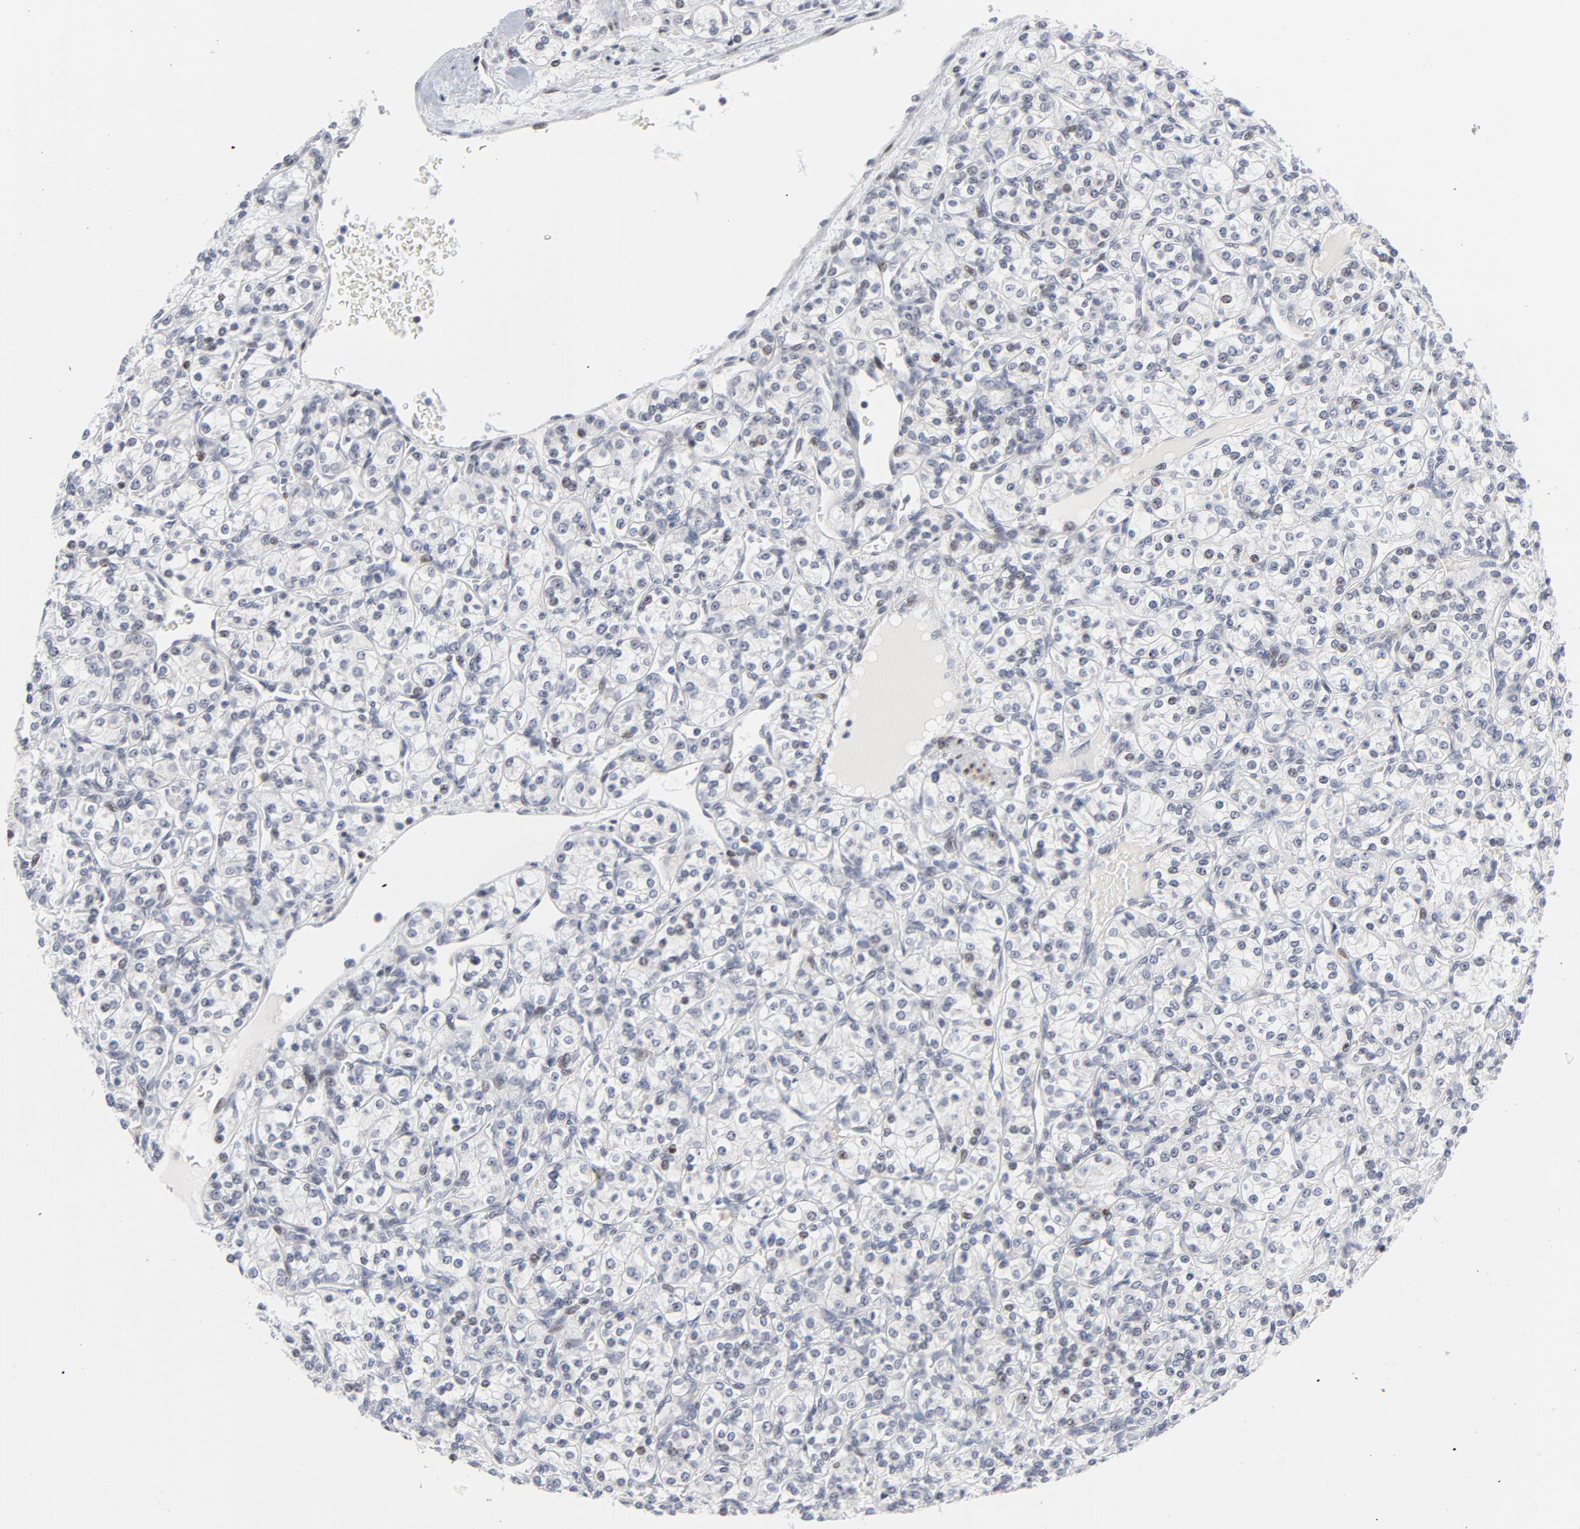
{"staining": {"intensity": "weak", "quantity": "<25%", "location": "nuclear"}, "tissue": "renal cancer", "cell_type": "Tumor cells", "image_type": "cancer", "snomed": [{"axis": "morphology", "description": "Adenocarcinoma, NOS"}, {"axis": "topography", "description": "Kidney"}], "caption": "High magnification brightfield microscopy of renal cancer stained with DAB (3,3'-diaminobenzidine) (brown) and counterstained with hematoxylin (blue): tumor cells show no significant expression.", "gene": "NFIC", "patient": {"sex": "male", "age": 77}}